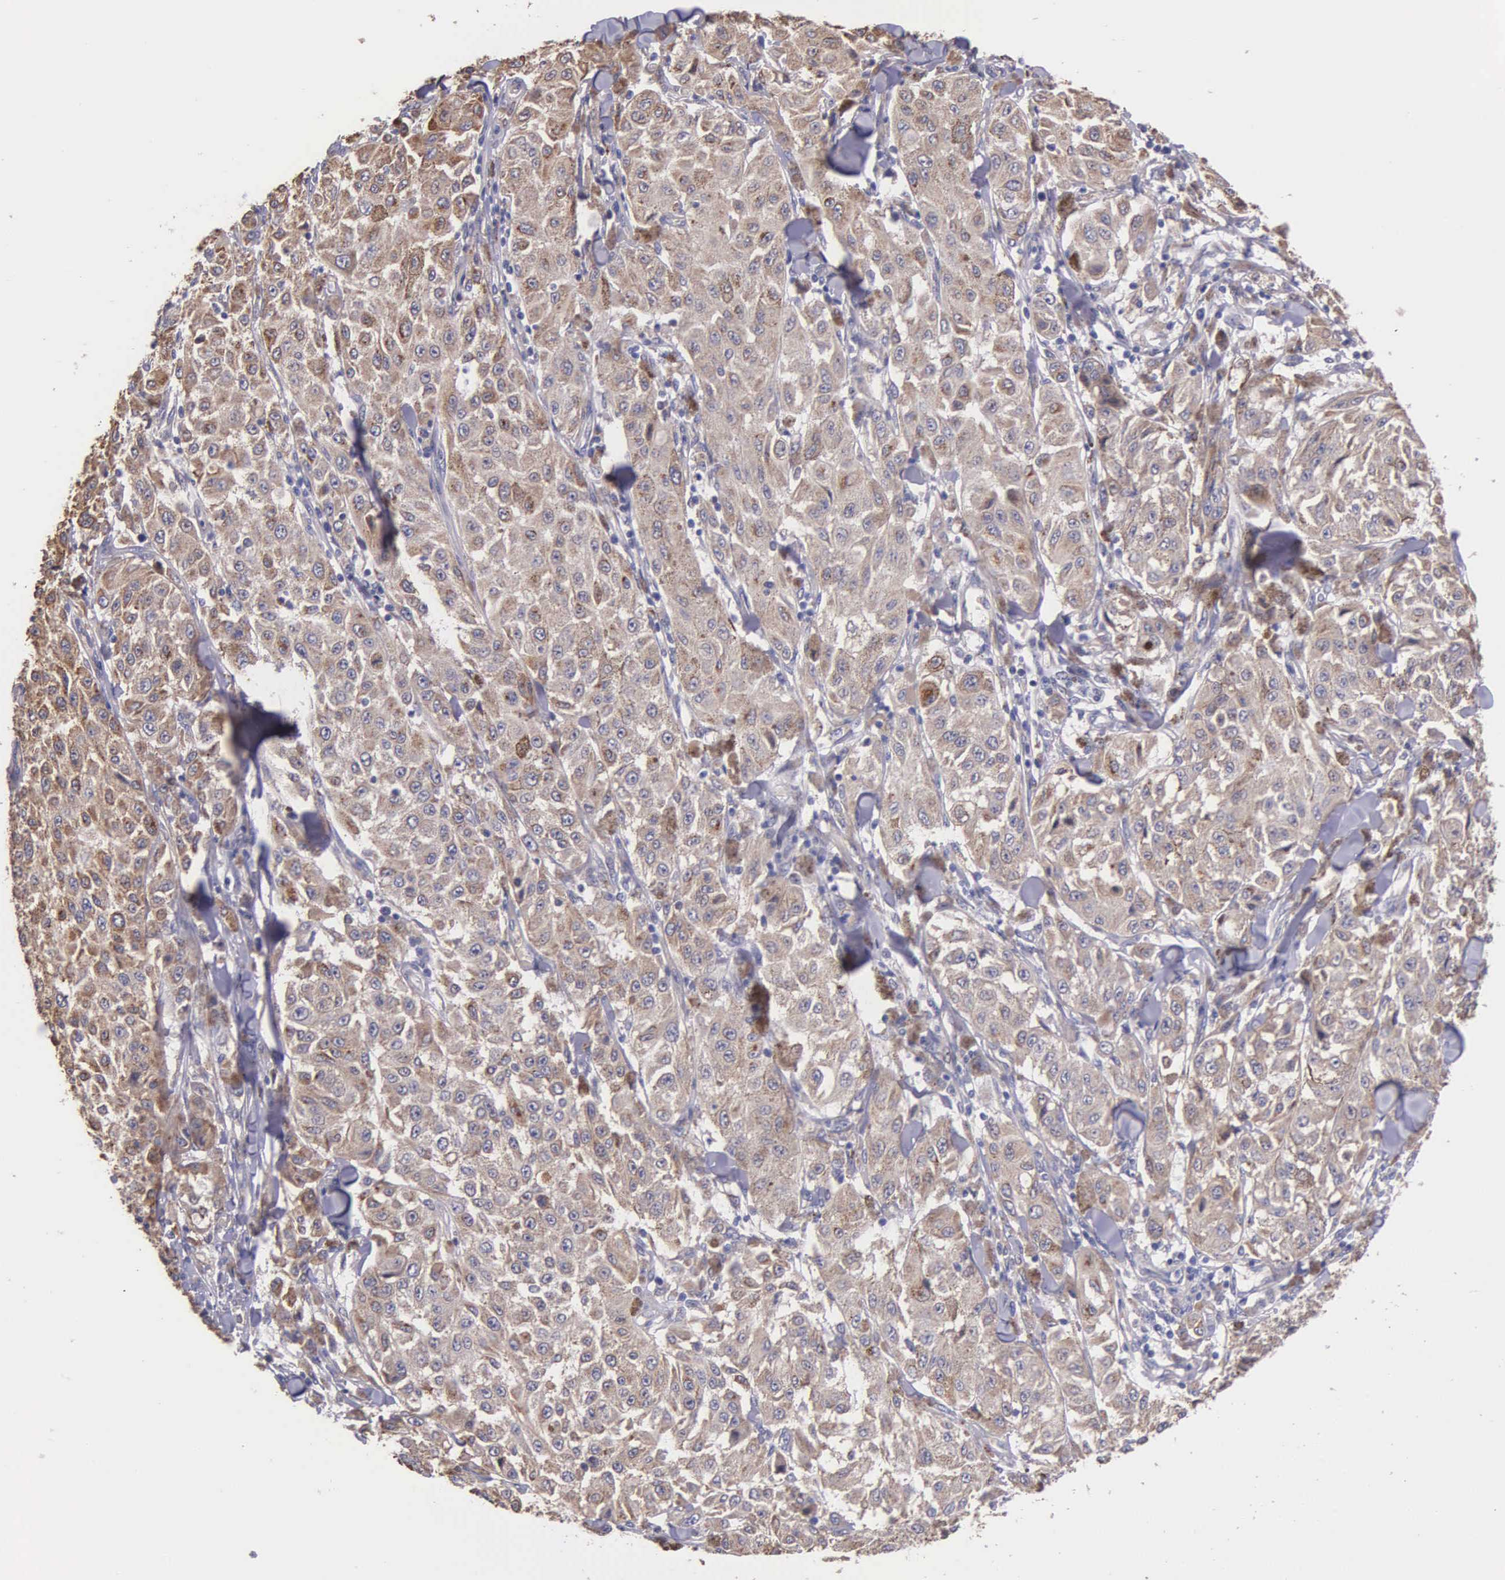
{"staining": {"intensity": "moderate", "quantity": ">75%", "location": "cytoplasmic/membranous"}, "tissue": "melanoma", "cell_type": "Tumor cells", "image_type": "cancer", "snomed": [{"axis": "morphology", "description": "Malignant melanoma, NOS"}, {"axis": "topography", "description": "Skin"}], "caption": "About >75% of tumor cells in malignant melanoma exhibit moderate cytoplasmic/membranous protein staining as visualized by brown immunohistochemical staining.", "gene": "ZC3H12B", "patient": {"sex": "female", "age": 64}}